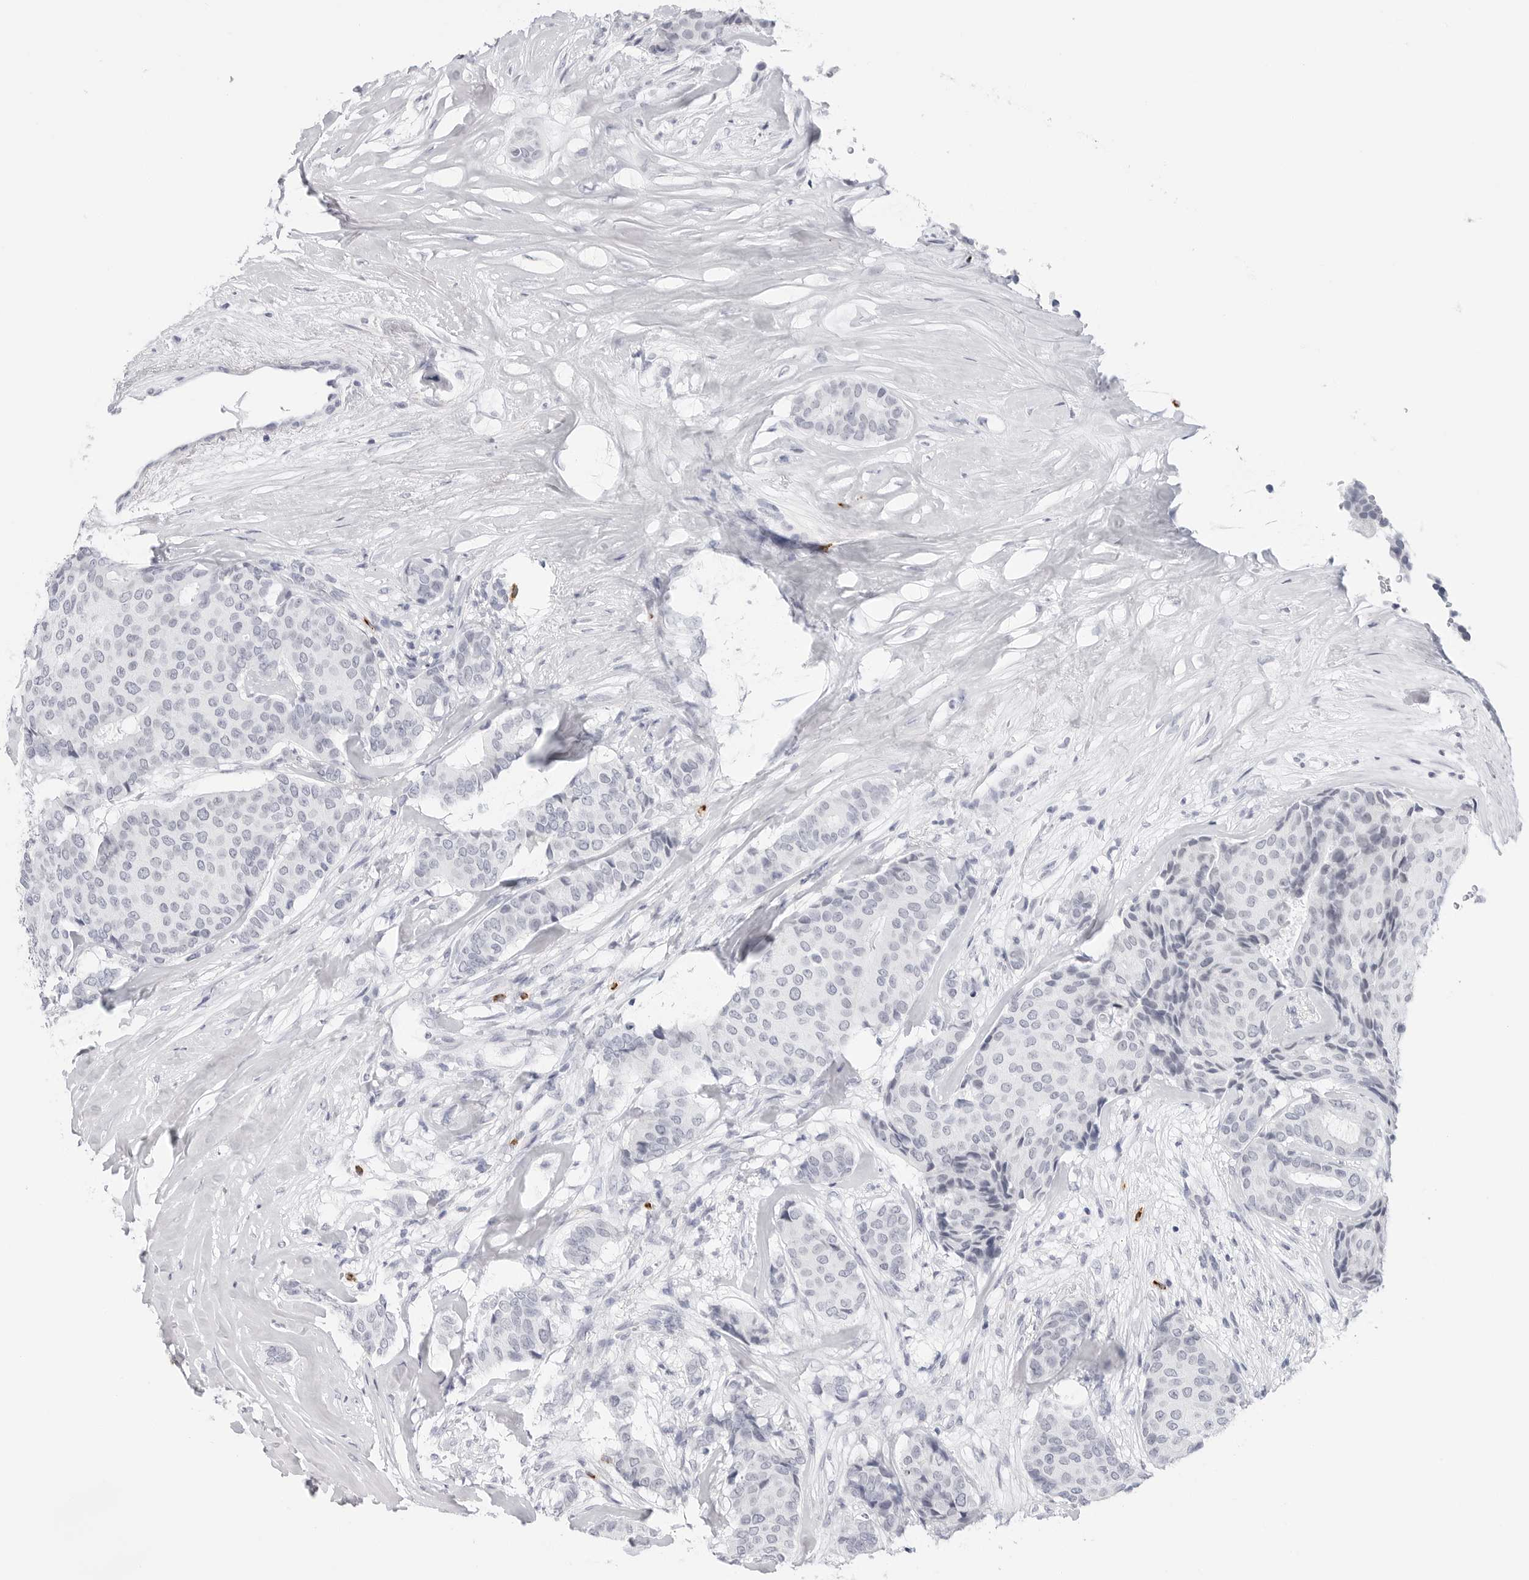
{"staining": {"intensity": "negative", "quantity": "none", "location": "none"}, "tissue": "breast cancer", "cell_type": "Tumor cells", "image_type": "cancer", "snomed": [{"axis": "morphology", "description": "Duct carcinoma"}, {"axis": "topography", "description": "Breast"}], "caption": "IHC histopathology image of neoplastic tissue: human breast cancer stained with DAB (3,3'-diaminobenzidine) shows no significant protein positivity in tumor cells.", "gene": "HSPB7", "patient": {"sex": "female", "age": 75}}